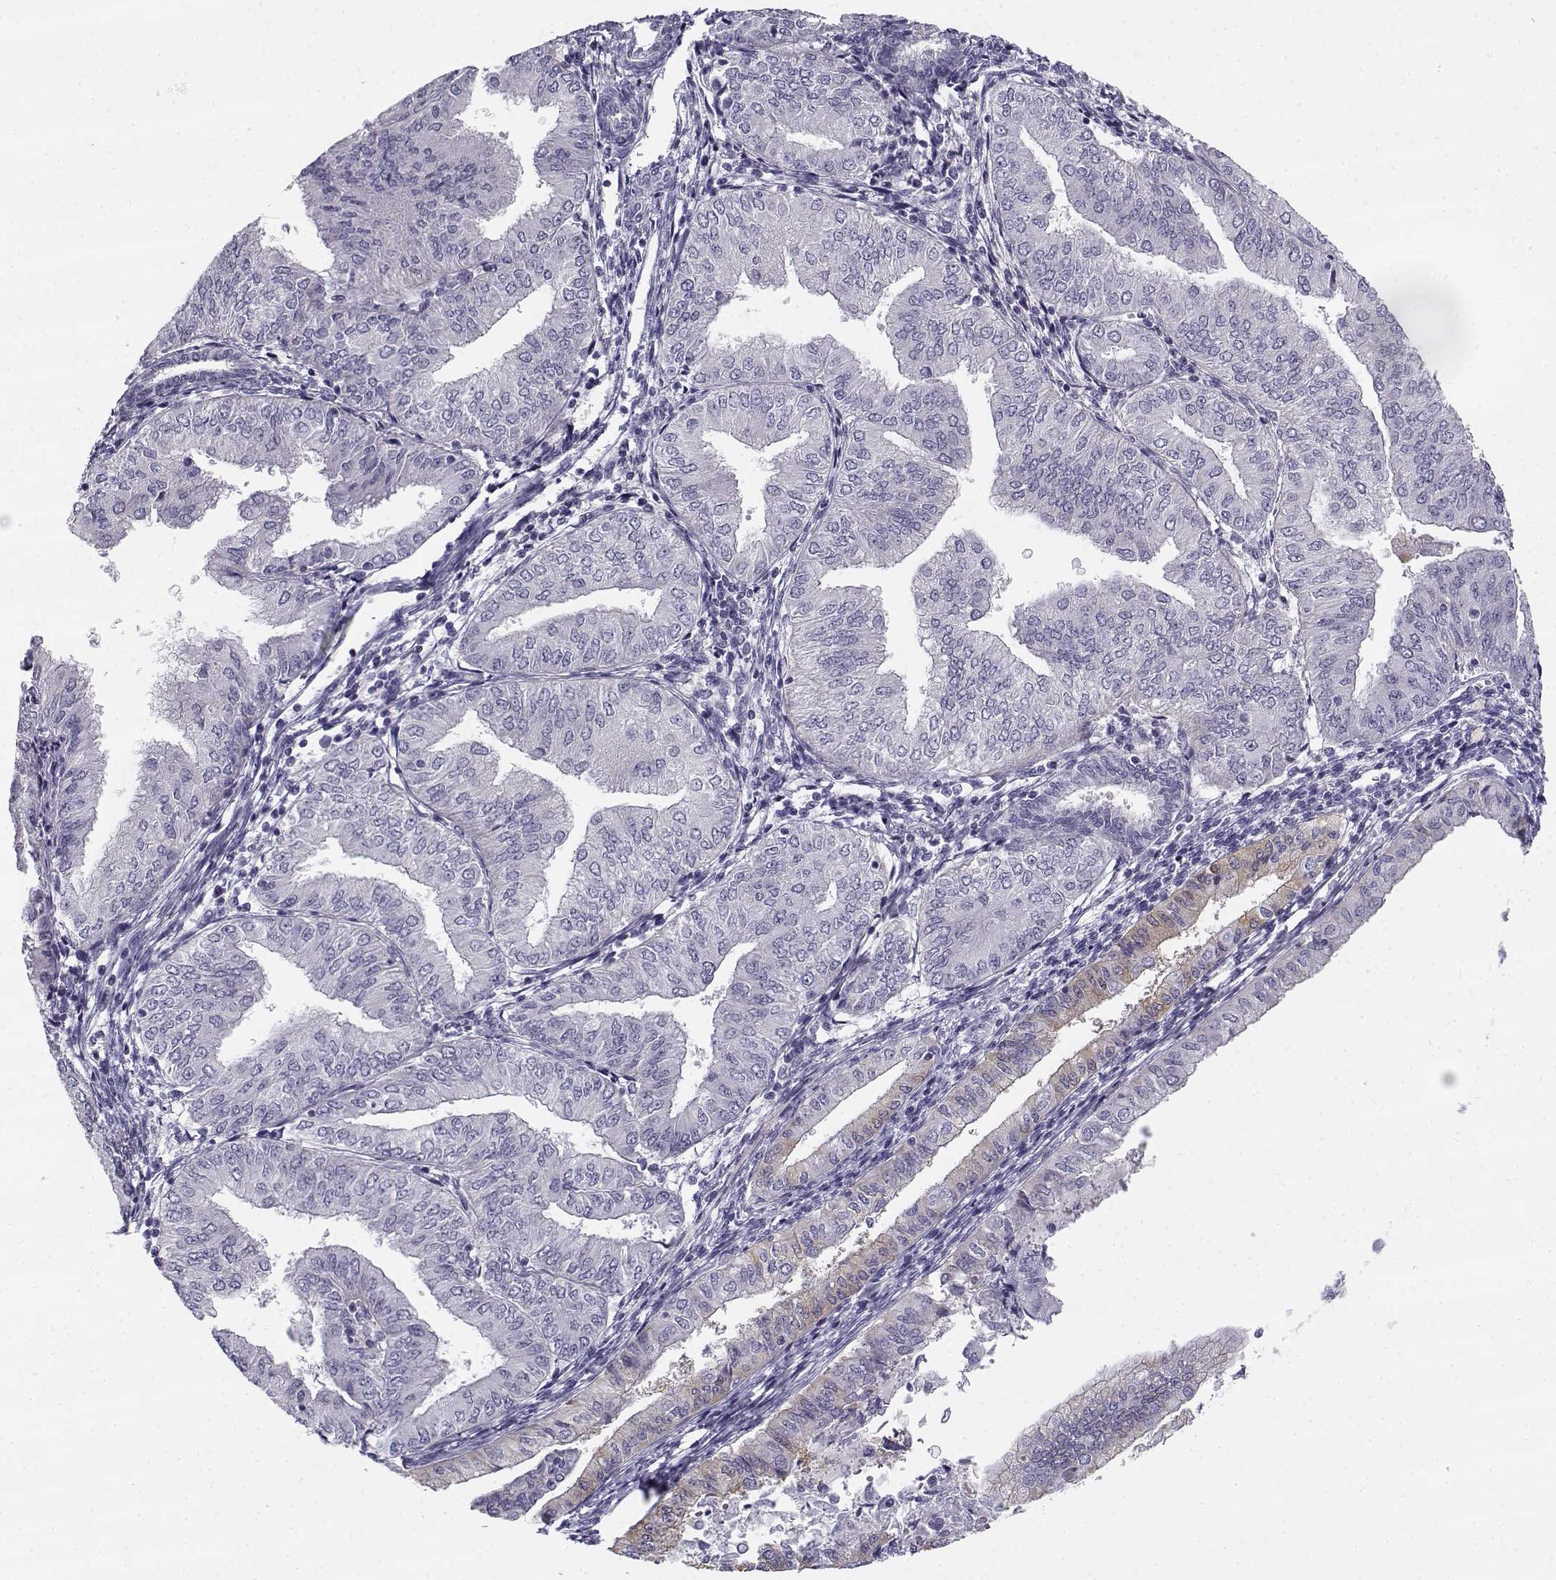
{"staining": {"intensity": "weak", "quantity": "<25%", "location": "cytoplasmic/membranous"}, "tissue": "endometrial cancer", "cell_type": "Tumor cells", "image_type": "cancer", "snomed": [{"axis": "morphology", "description": "Adenocarcinoma, NOS"}, {"axis": "topography", "description": "Endometrium"}], "caption": "IHC of human endometrial cancer (adenocarcinoma) displays no positivity in tumor cells.", "gene": "CREB3L3", "patient": {"sex": "female", "age": 53}}